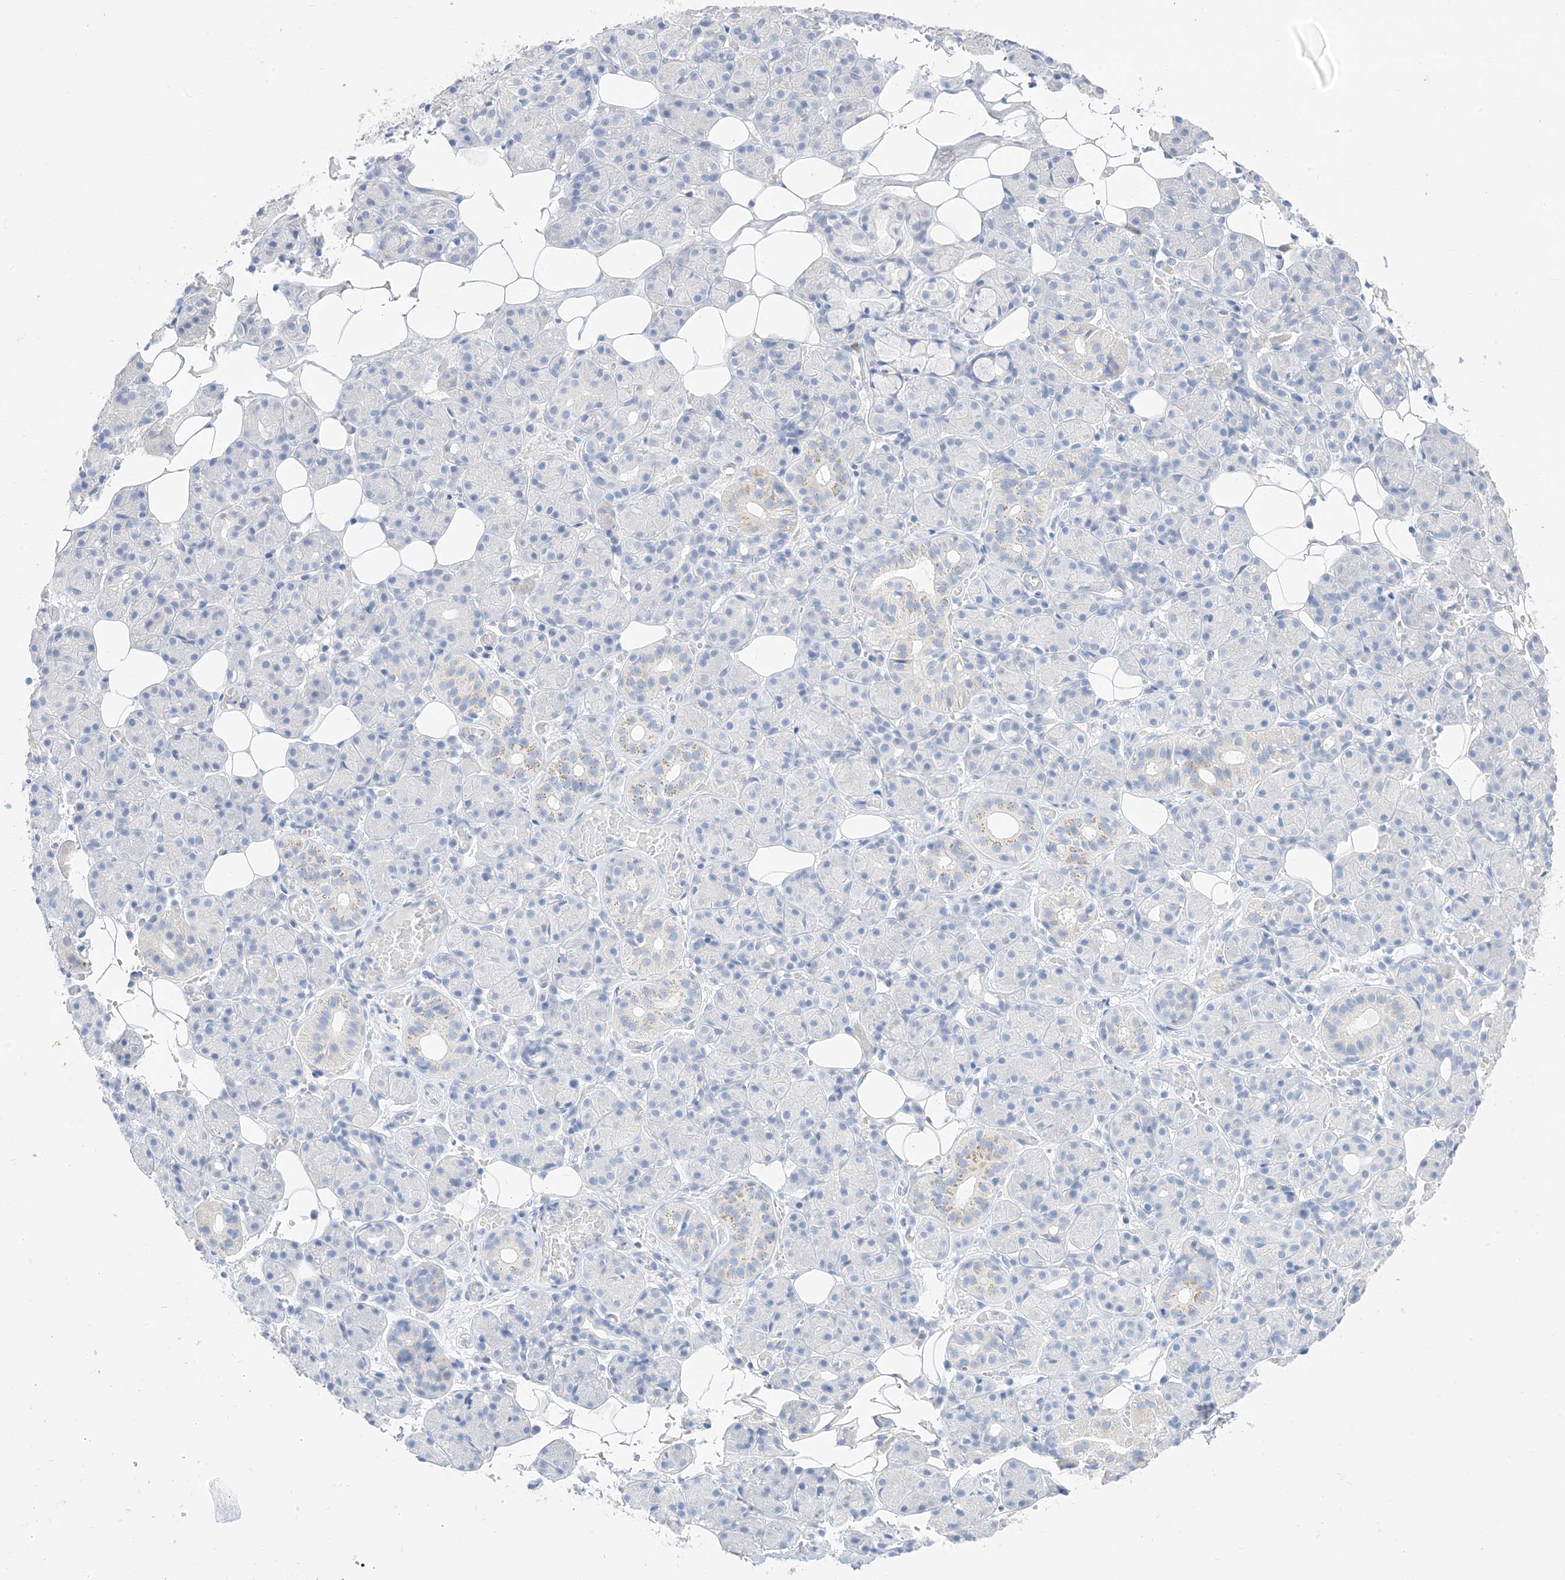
{"staining": {"intensity": "negative", "quantity": "none", "location": "none"}, "tissue": "salivary gland", "cell_type": "Glandular cells", "image_type": "normal", "snomed": [{"axis": "morphology", "description": "Normal tissue, NOS"}, {"axis": "topography", "description": "Salivary gland"}], "caption": "High power microscopy photomicrograph of an immunohistochemistry (IHC) image of unremarkable salivary gland, revealing no significant staining in glandular cells. Nuclei are stained in blue.", "gene": "MUC17", "patient": {"sex": "male", "age": 63}}